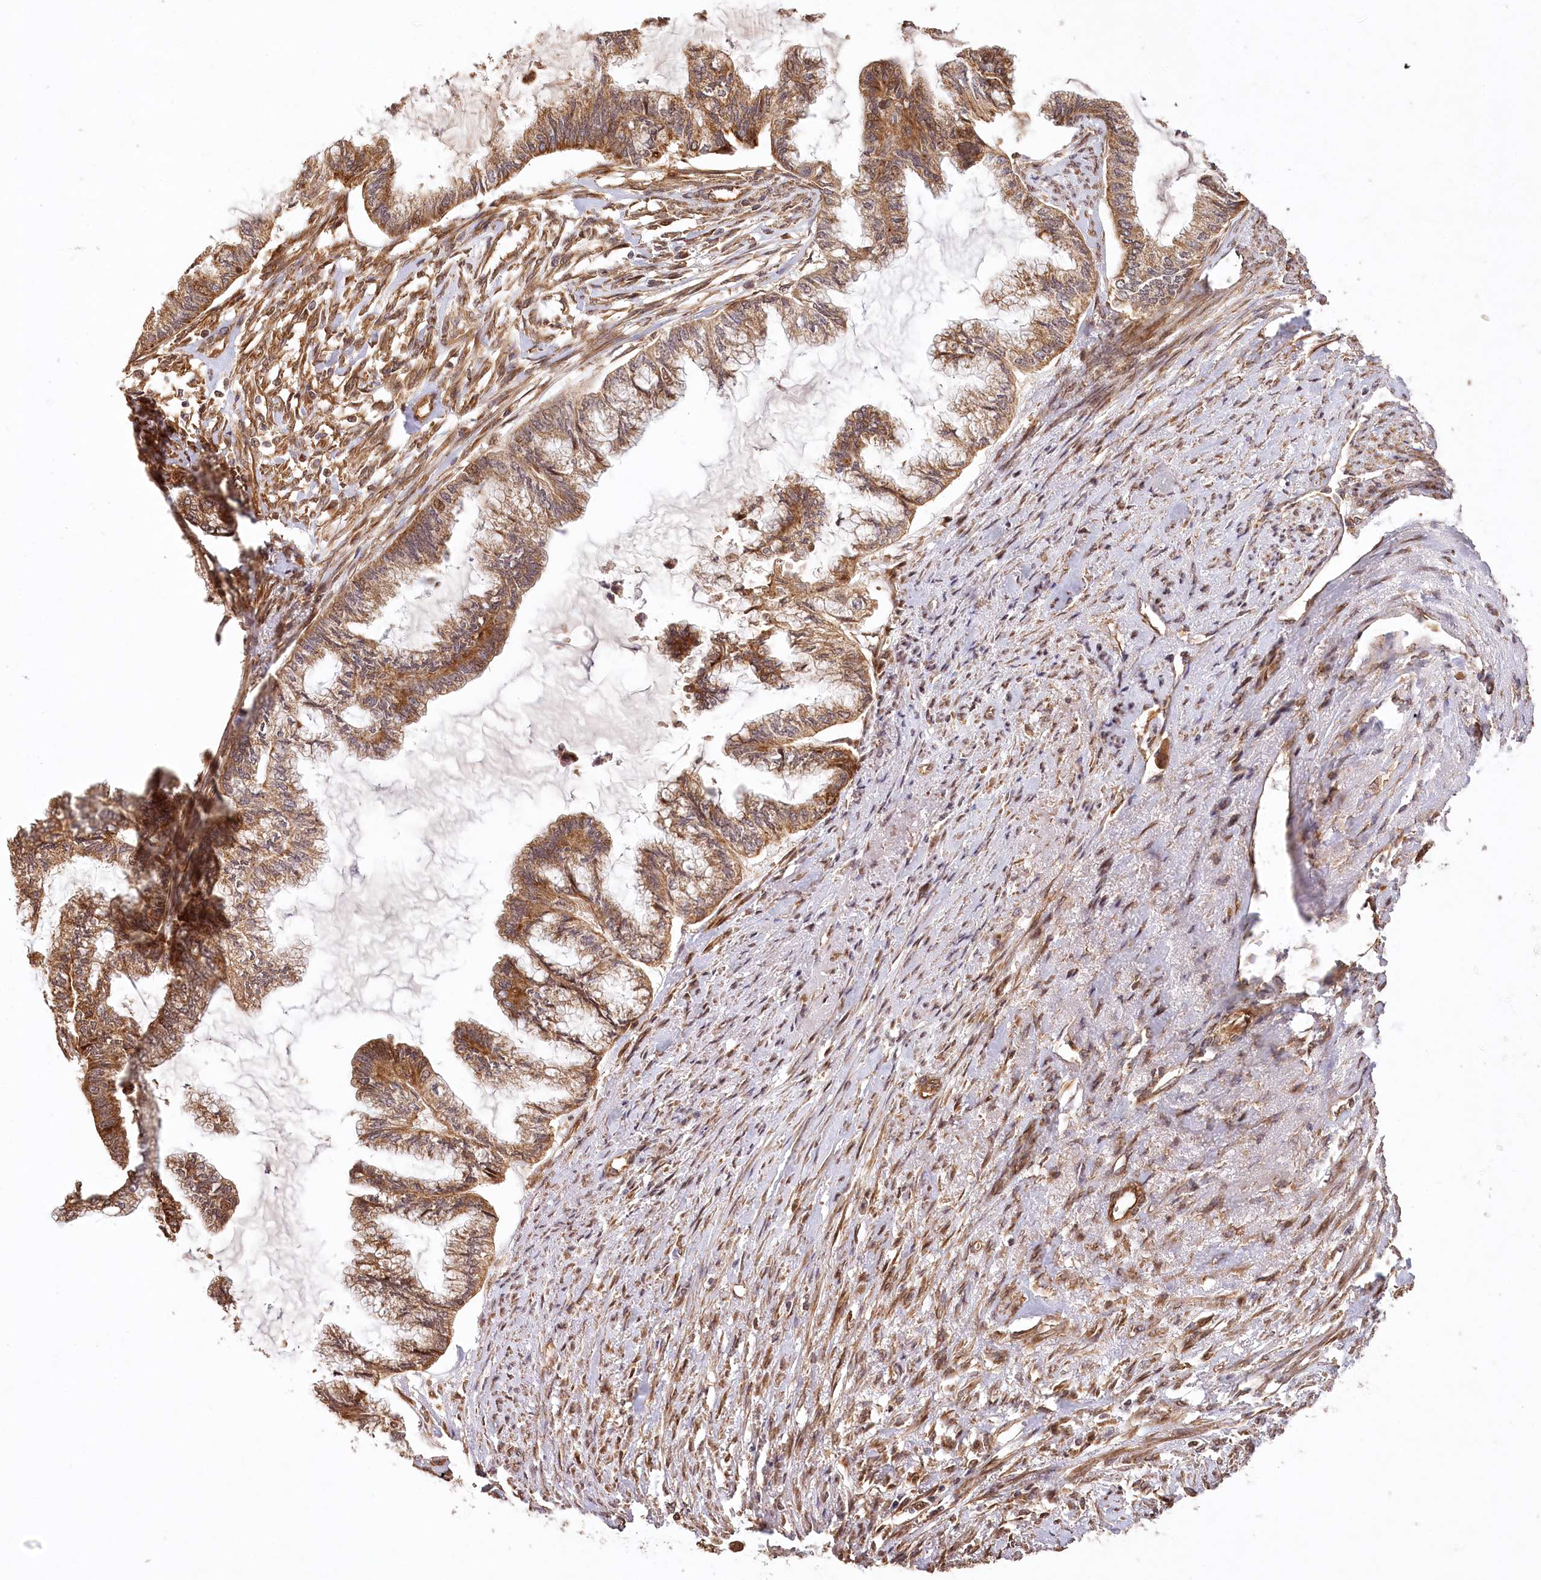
{"staining": {"intensity": "moderate", "quantity": ">75%", "location": "cytoplasmic/membranous"}, "tissue": "endometrial cancer", "cell_type": "Tumor cells", "image_type": "cancer", "snomed": [{"axis": "morphology", "description": "Adenocarcinoma, NOS"}, {"axis": "topography", "description": "Endometrium"}], "caption": "Moderate cytoplasmic/membranous positivity is seen in about >75% of tumor cells in endometrial adenocarcinoma.", "gene": "LSS", "patient": {"sex": "female", "age": 86}}